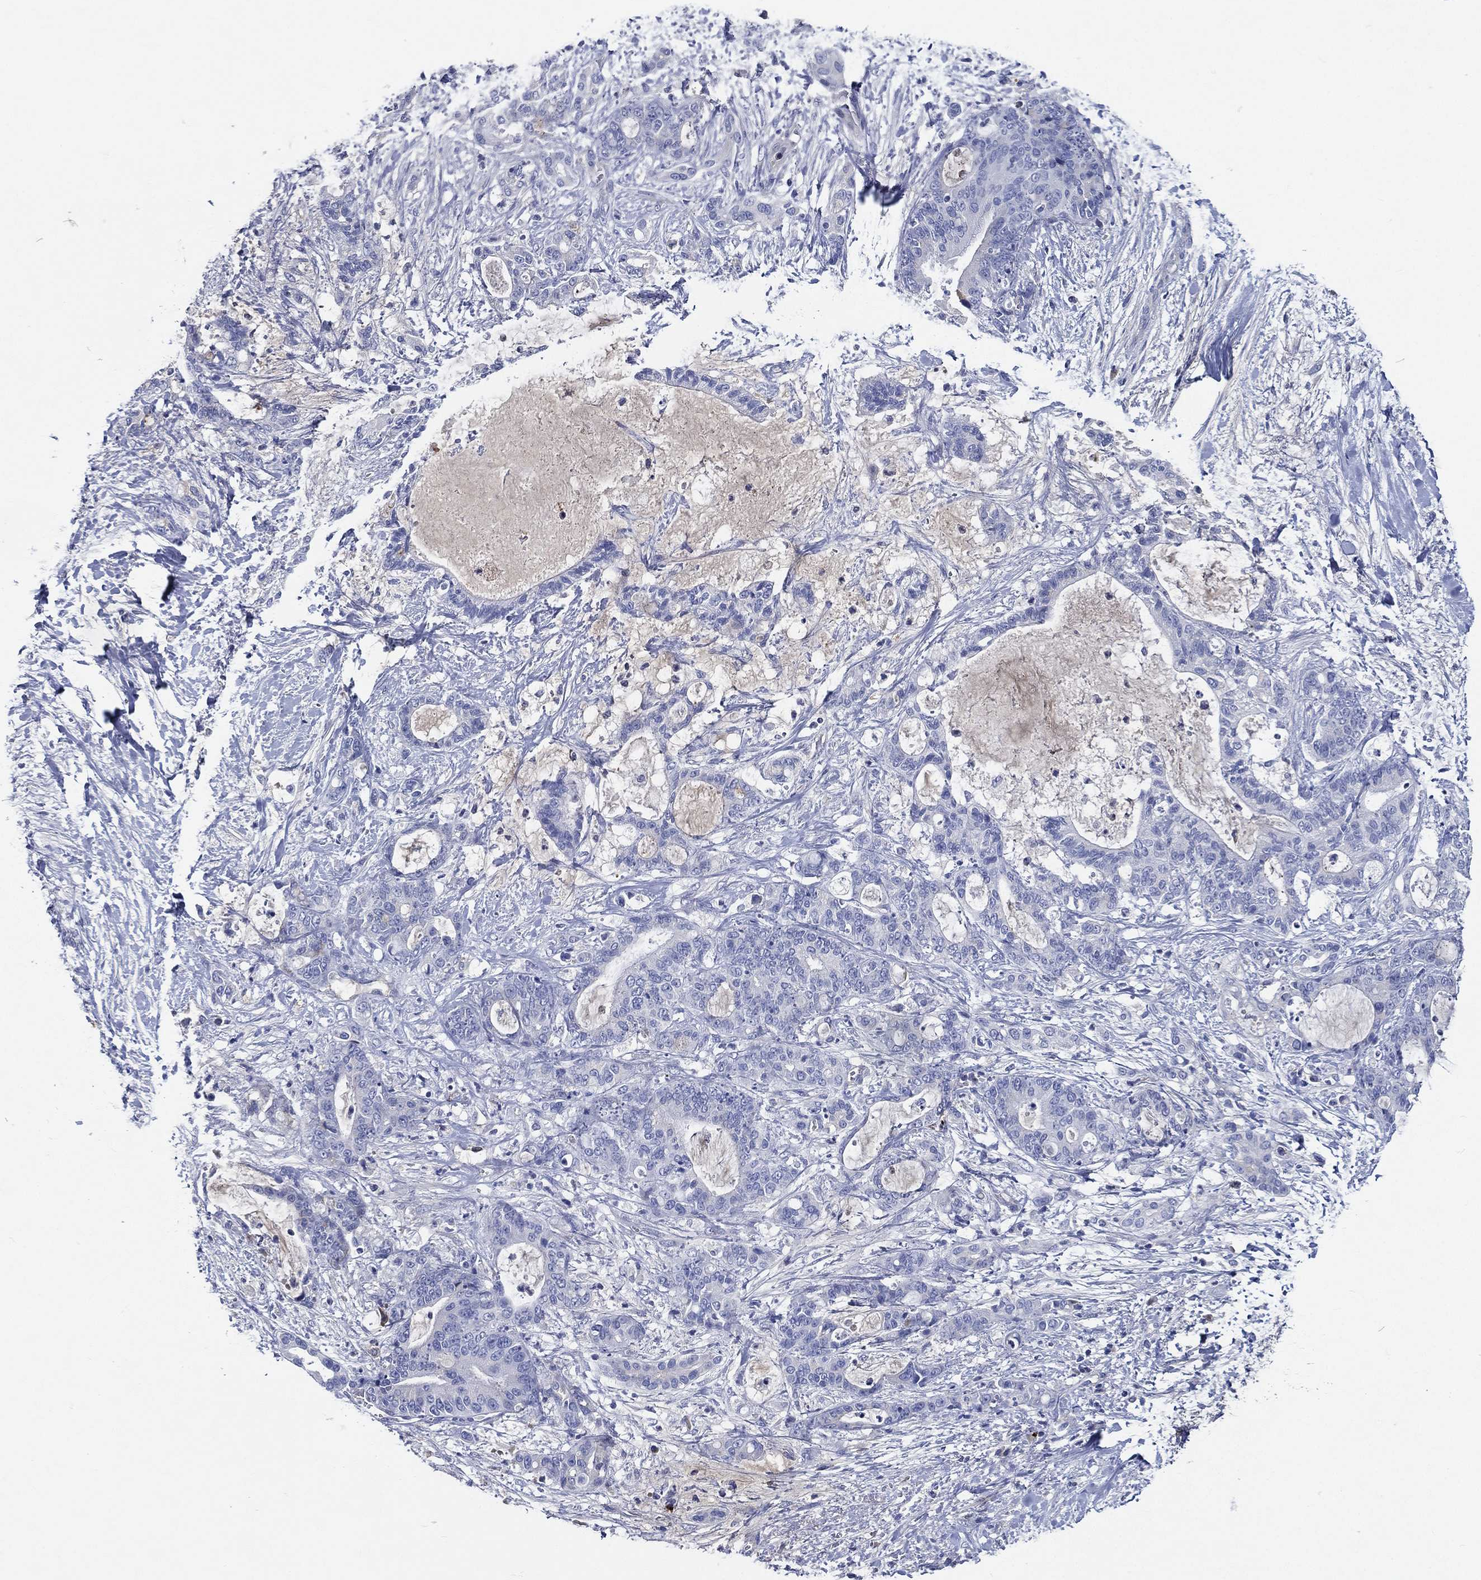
{"staining": {"intensity": "negative", "quantity": "none", "location": "none"}, "tissue": "liver cancer", "cell_type": "Tumor cells", "image_type": "cancer", "snomed": [{"axis": "morphology", "description": "Cholangiocarcinoma"}, {"axis": "topography", "description": "Liver"}], "caption": "Immunohistochemistry micrograph of human cholangiocarcinoma (liver) stained for a protein (brown), which shows no expression in tumor cells. Nuclei are stained in blue.", "gene": "TMPRSS11D", "patient": {"sex": "female", "age": 73}}